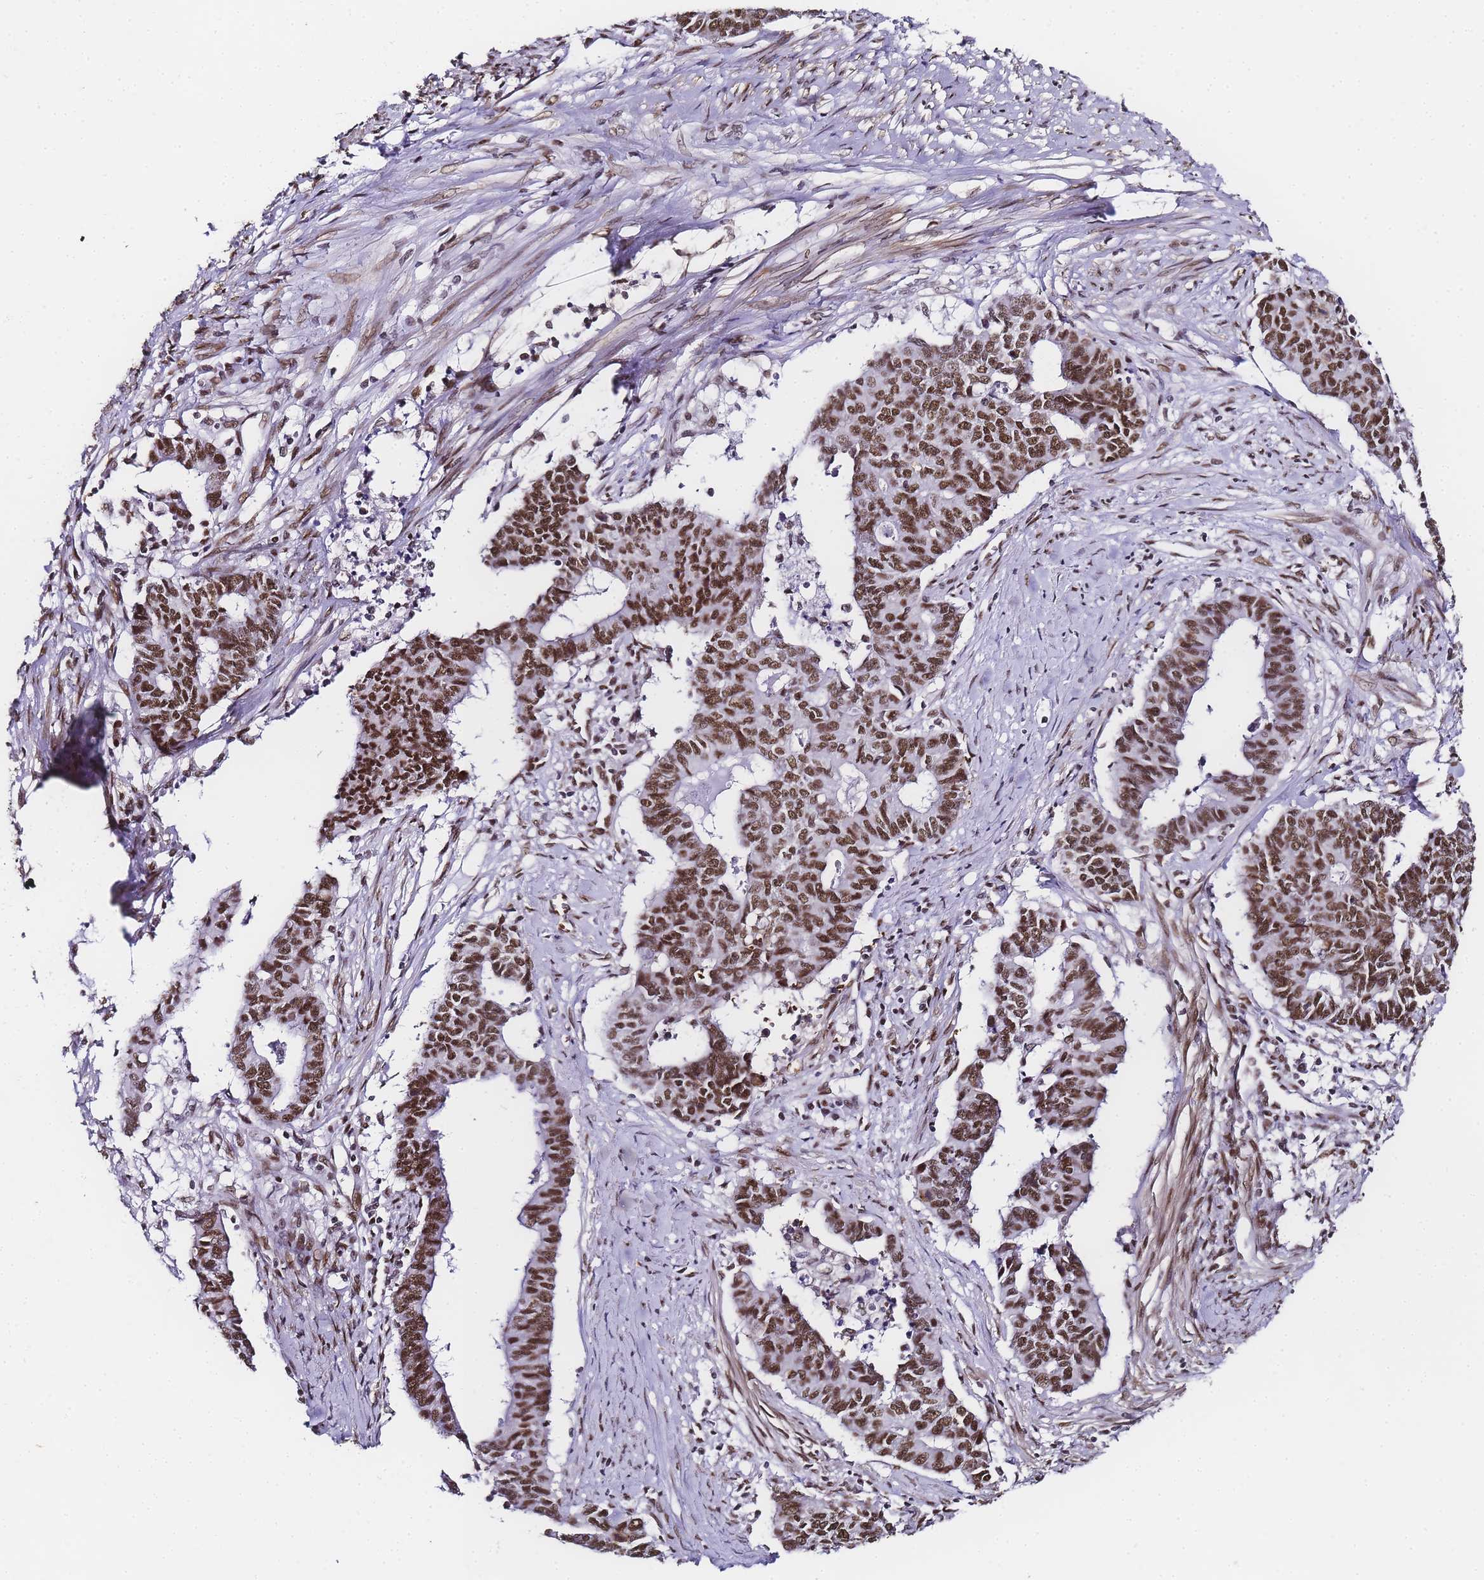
{"staining": {"intensity": "strong", "quantity": ">75%", "location": "nuclear"}, "tissue": "endometrial cancer", "cell_type": "Tumor cells", "image_type": "cancer", "snomed": [{"axis": "morphology", "description": "Adenocarcinoma, NOS"}, {"axis": "topography", "description": "Endometrium"}], "caption": "Protein analysis of endometrial cancer (adenocarcinoma) tissue reveals strong nuclear expression in approximately >75% of tumor cells.", "gene": "POLR1A", "patient": {"sex": "female", "age": 59}}